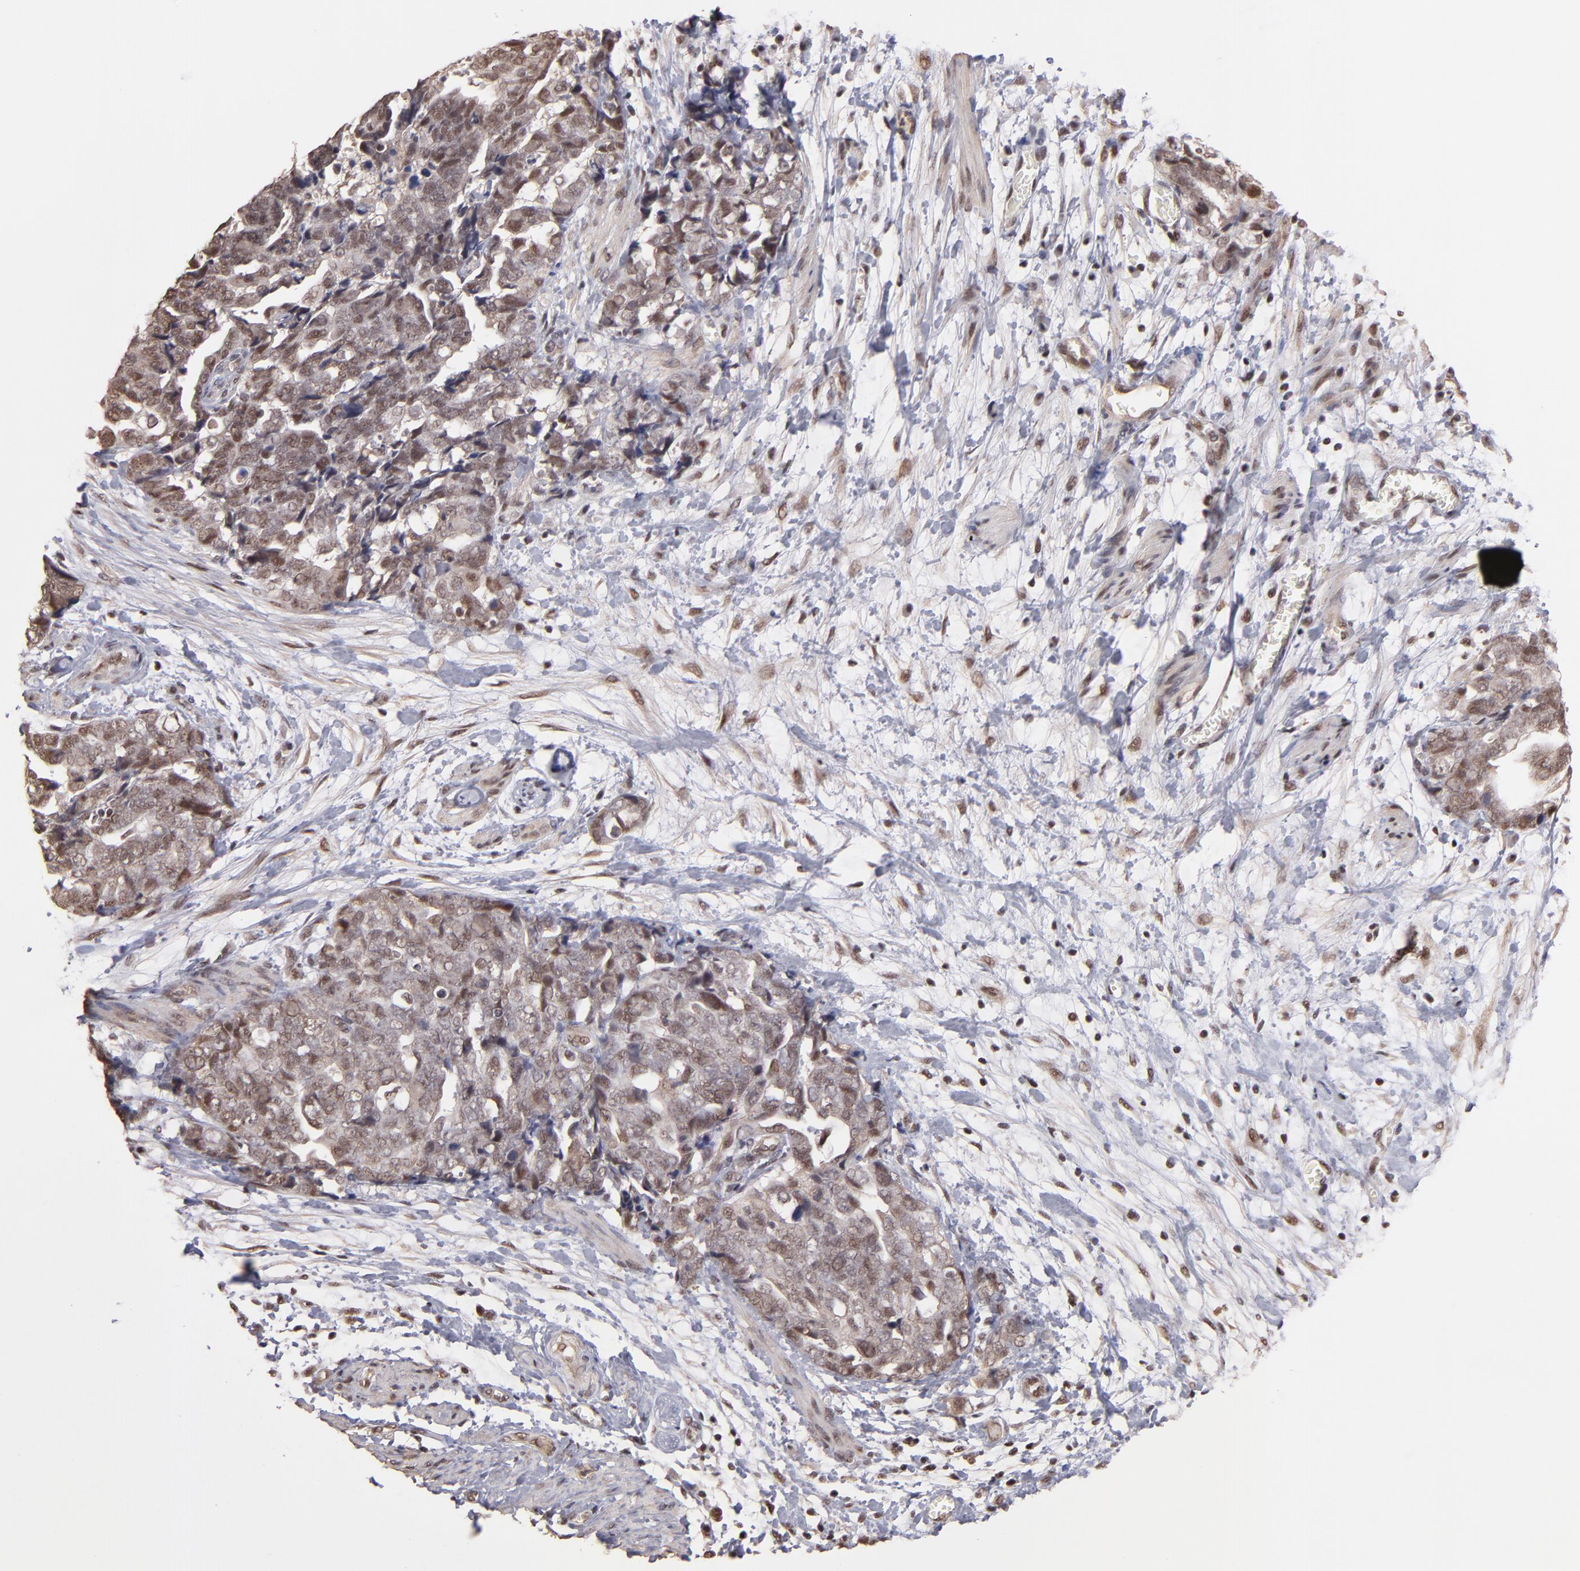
{"staining": {"intensity": "moderate", "quantity": "25%-75%", "location": "nuclear"}, "tissue": "ovarian cancer", "cell_type": "Tumor cells", "image_type": "cancer", "snomed": [{"axis": "morphology", "description": "Normal tissue, NOS"}, {"axis": "morphology", "description": "Cystadenocarcinoma, serous, NOS"}, {"axis": "topography", "description": "Fallopian tube"}, {"axis": "topography", "description": "Ovary"}], "caption": "Ovarian serous cystadenocarcinoma stained for a protein (brown) demonstrates moderate nuclear positive positivity in about 25%-75% of tumor cells.", "gene": "TERF2", "patient": {"sex": "female", "age": 56}}